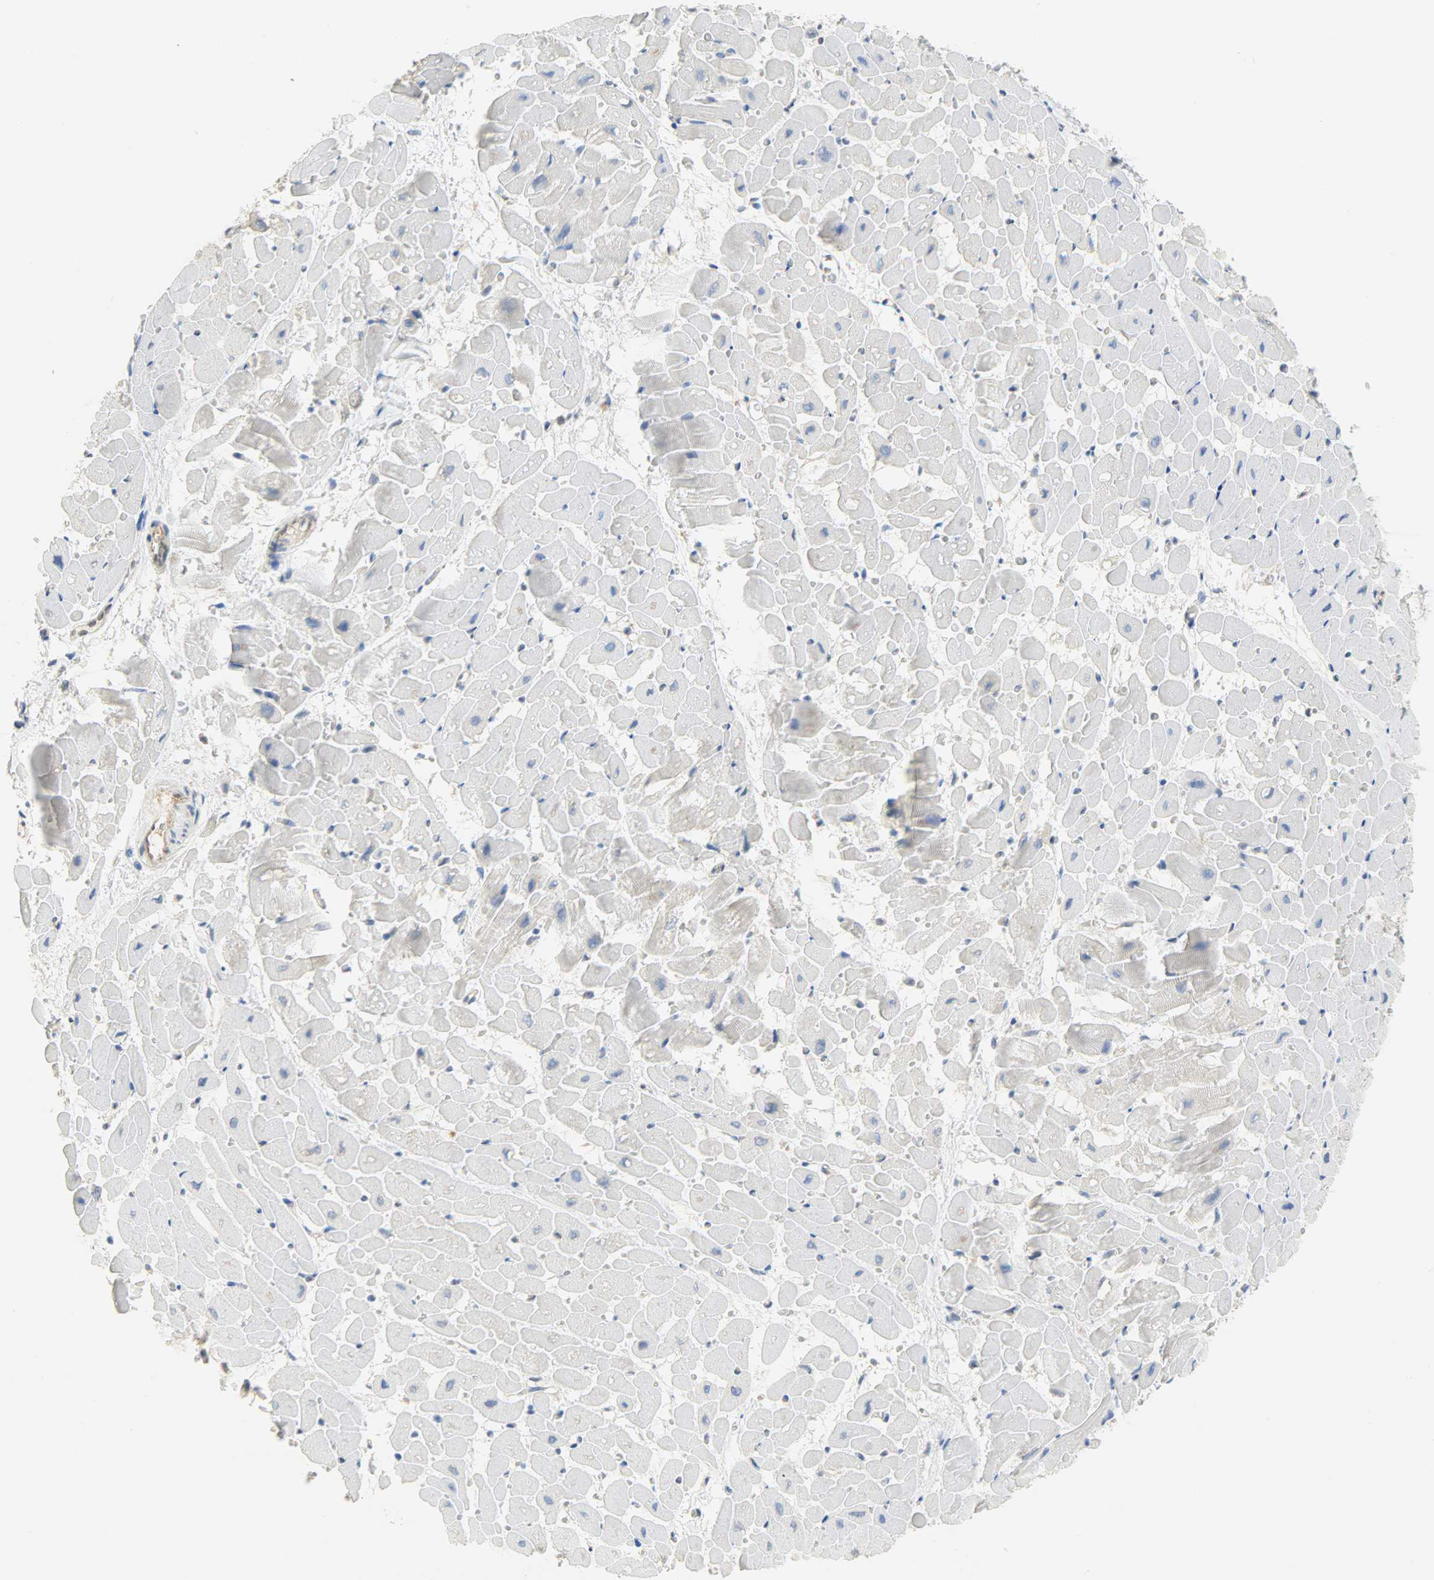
{"staining": {"intensity": "negative", "quantity": "none", "location": "none"}, "tissue": "heart muscle", "cell_type": "Cardiomyocytes", "image_type": "normal", "snomed": [{"axis": "morphology", "description": "Normal tissue, NOS"}, {"axis": "topography", "description": "Heart"}], "caption": "Cardiomyocytes show no significant protein positivity in benign heart muscle. (DAB IHC visualized using brightfield microscopy, high magnification).", "gene": "FKBP1A", "patient": {"sex": "male", "age": 45}}